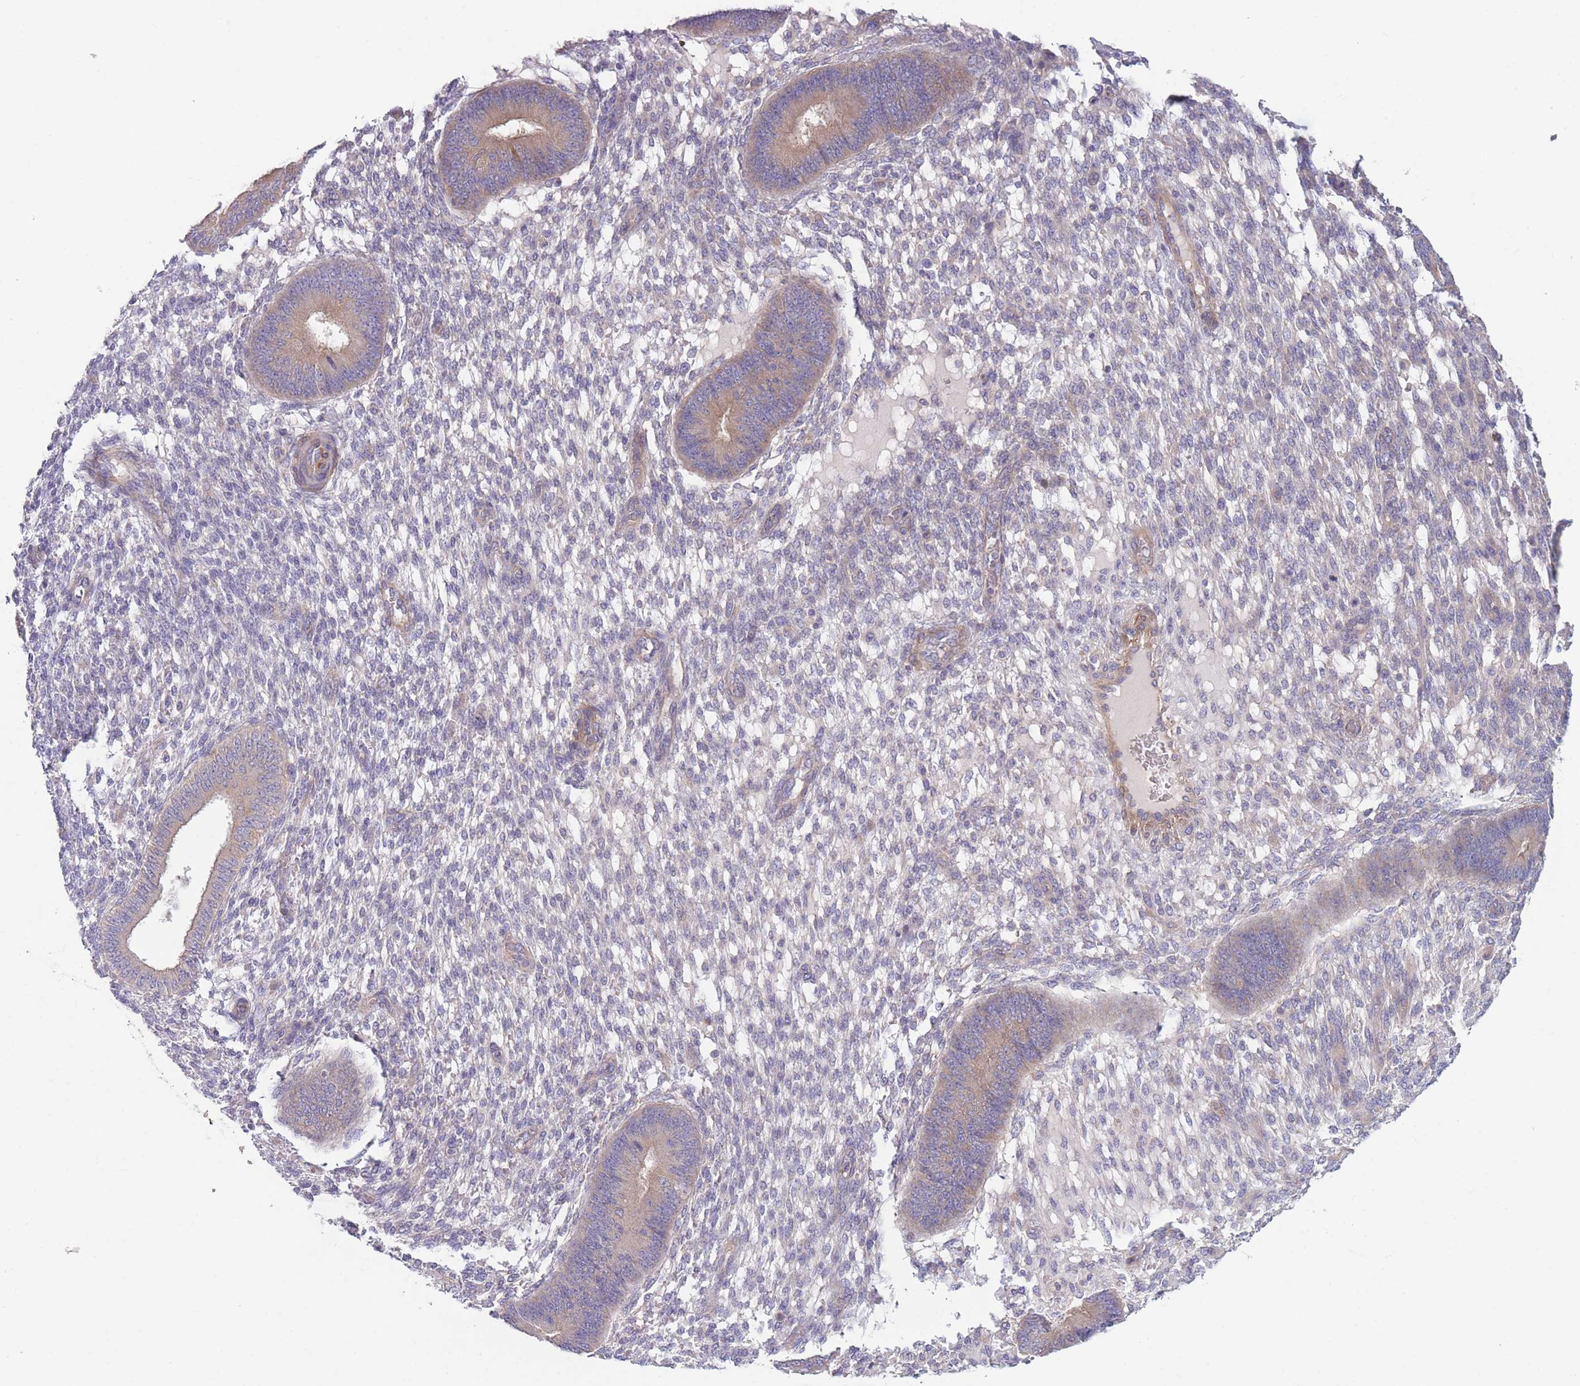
{"staining": {"intensity": "negative", "quantity": "none", "location": "none"}, "tissue": "endometrium", "cell_type": "Cells in endometrial stroma", "image_type": "normal", "snomed": [{"axis": "morphology", "description": "Normal tissue, NOS"}, {"axis": "topography", "description": "Endometrium"}], "caption": "IHC of normal human endometrium exhibits no expression in cells in endometrial stroma.", "gene": "PNPLA5", "patient": {"sex": "female", "age": 49}}